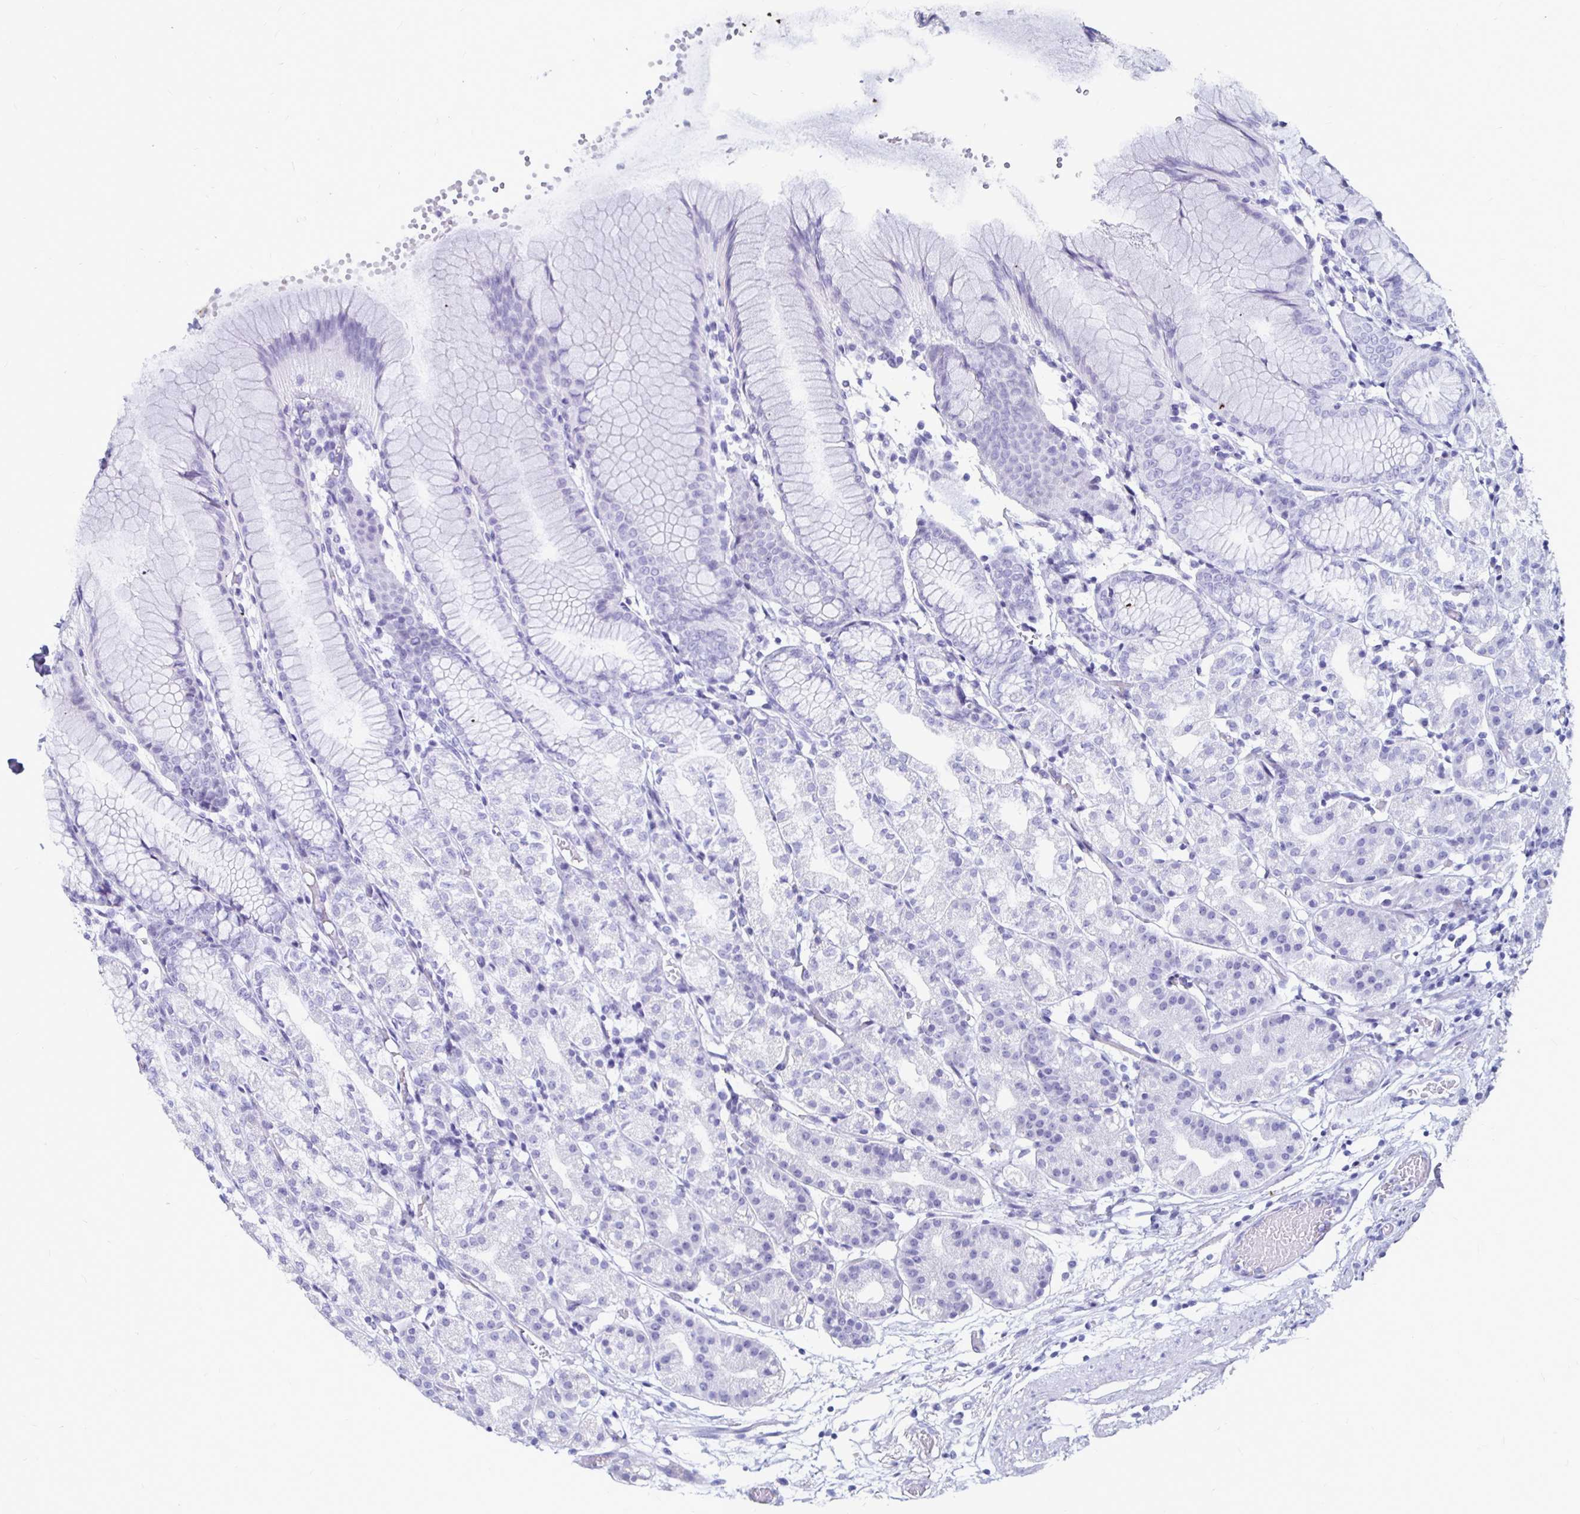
{"staining": {"intensity": "negative", "quantity": "none", "location": "none"}, "tissue": "stomach", "cell_type": "Glandular cells", "image_type": "normal", "snomed": [{"axis": "morphology", "description": "Normal tissue, NOS"}, {"axis": "topography", "description": "Stomach"}], "caption": "High magnification brightfield microscopy of normal stomach stained with DAB (3,3'-diaminobenzidine) (brown) and counterstained with hematoxylin (blue): glandular cells show no significant positivity.", "gene": "LUZP4", "patient": {"sex": "female", "age": 57}}